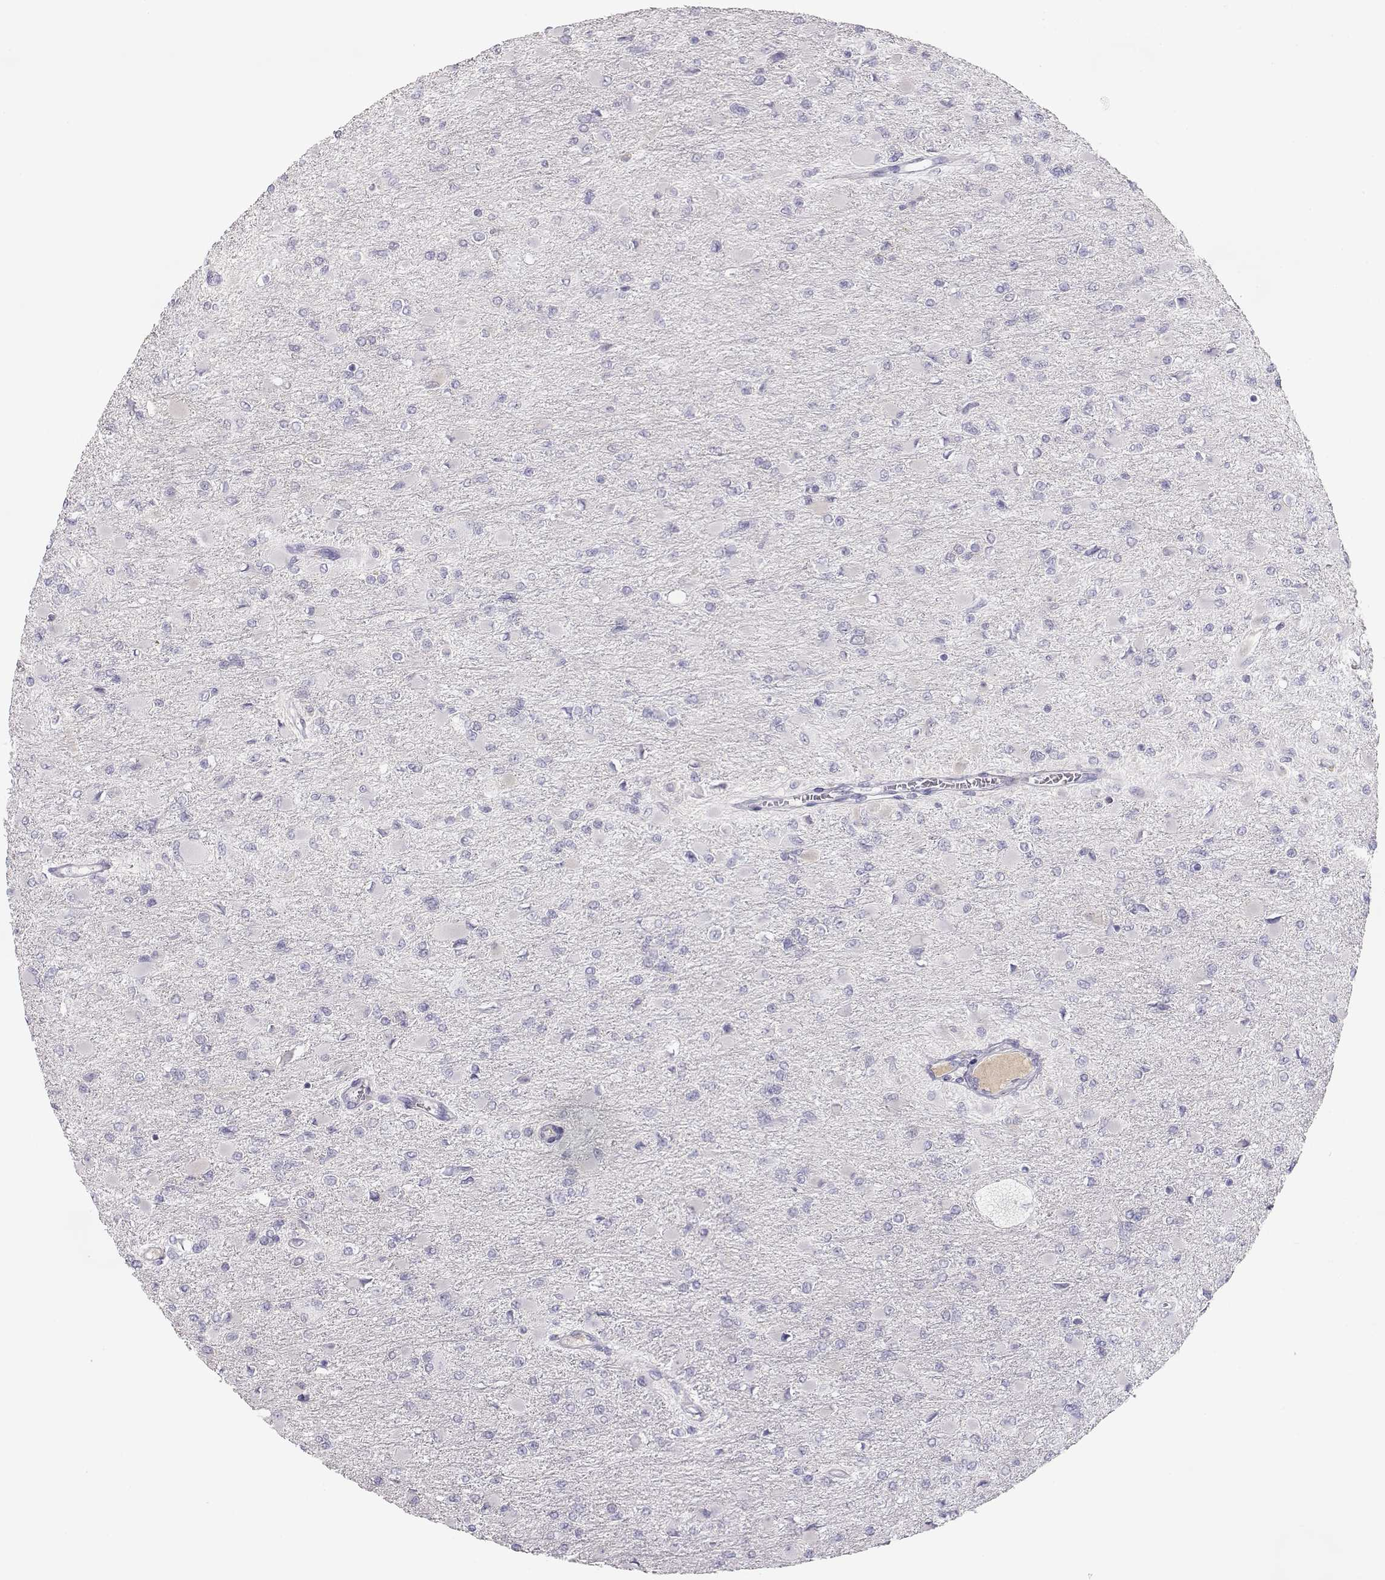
{"staining": {"intensity": "negative", "quantity": "none", "location": "none"}, "tissue": "glioma", "cell_type": "Tumor cells", "image_type": "cancer", "snomed": [{"axis": "morphology", "description": "Glioma, malignant, High grade"}, {"axis": "topography", "description": "Cerebral cortex"}], "caption": "A histopathology image of glioma stained for a protein displays no brown staining in tumor cells. The staining was performed using DAB to visualize the protein expression in brown, while the nuclei were stained in blue with hematoxylin (Magnification: 20x).", "gene": "SLCO6A1", "patient": {"sex": "female", "age": 36}}